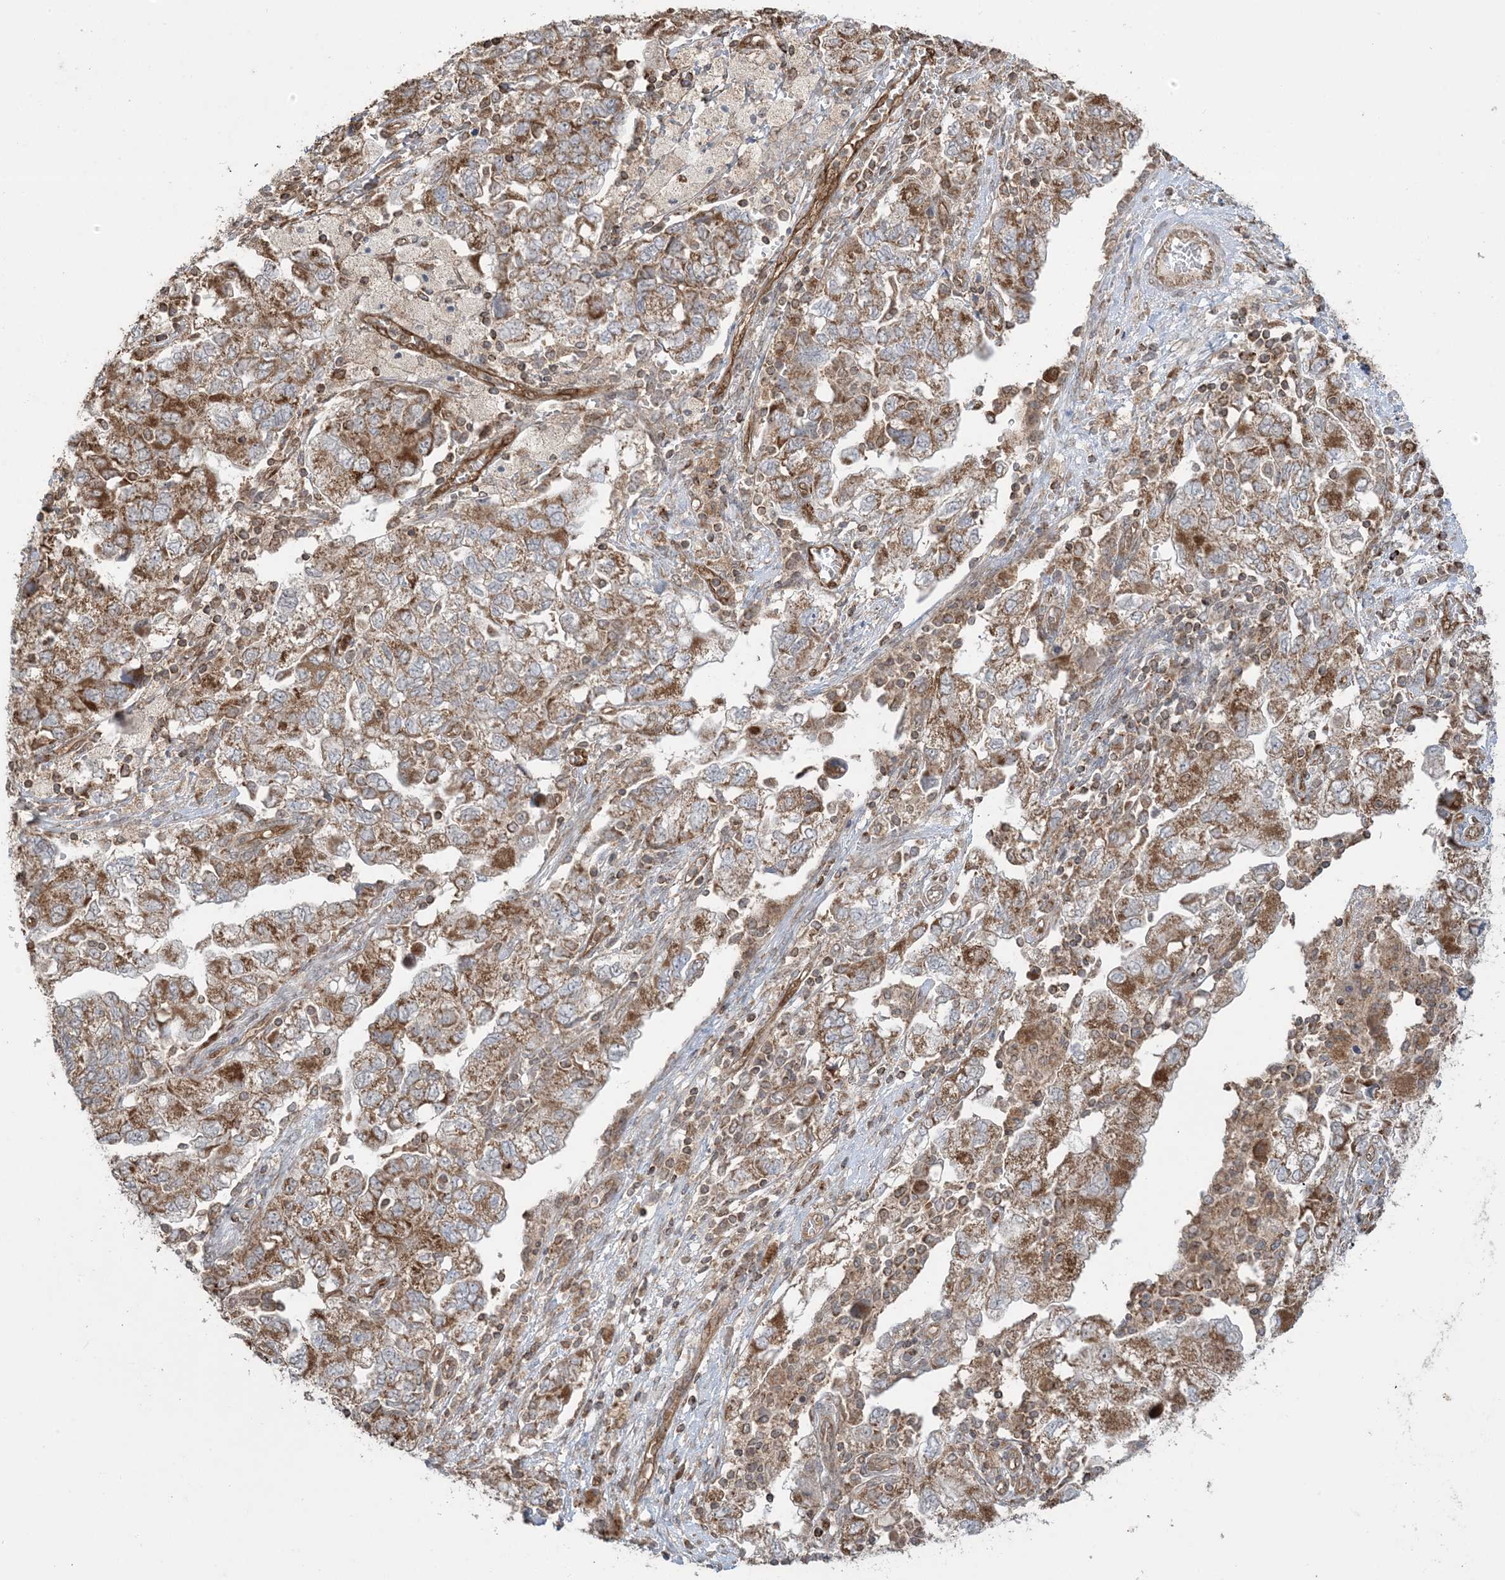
{"staining": {"intensity": "moderate", "quantity": ">75%", "location": "cytoplasmic/membranous"}, "tissue": "ovarian cancer", "cell_type": "Tumor cells", "image_type": "cancer", "snomed": [{"axis": "morphology", "description": "Carcinoma, NOS"}, {"axis": "morphology", "description": "Cystadenocarcinoma, serous, NOS"}, {"axis": "topography", "description": "Ovary"}], "caption": "Ovarian cancer stained with a brown dye displays moderate cytoplasmic/membranous positive staining in about >75% of tumor cells.", "gene": "PPM1F", "patient": {"sex": "female", "age": 69}}